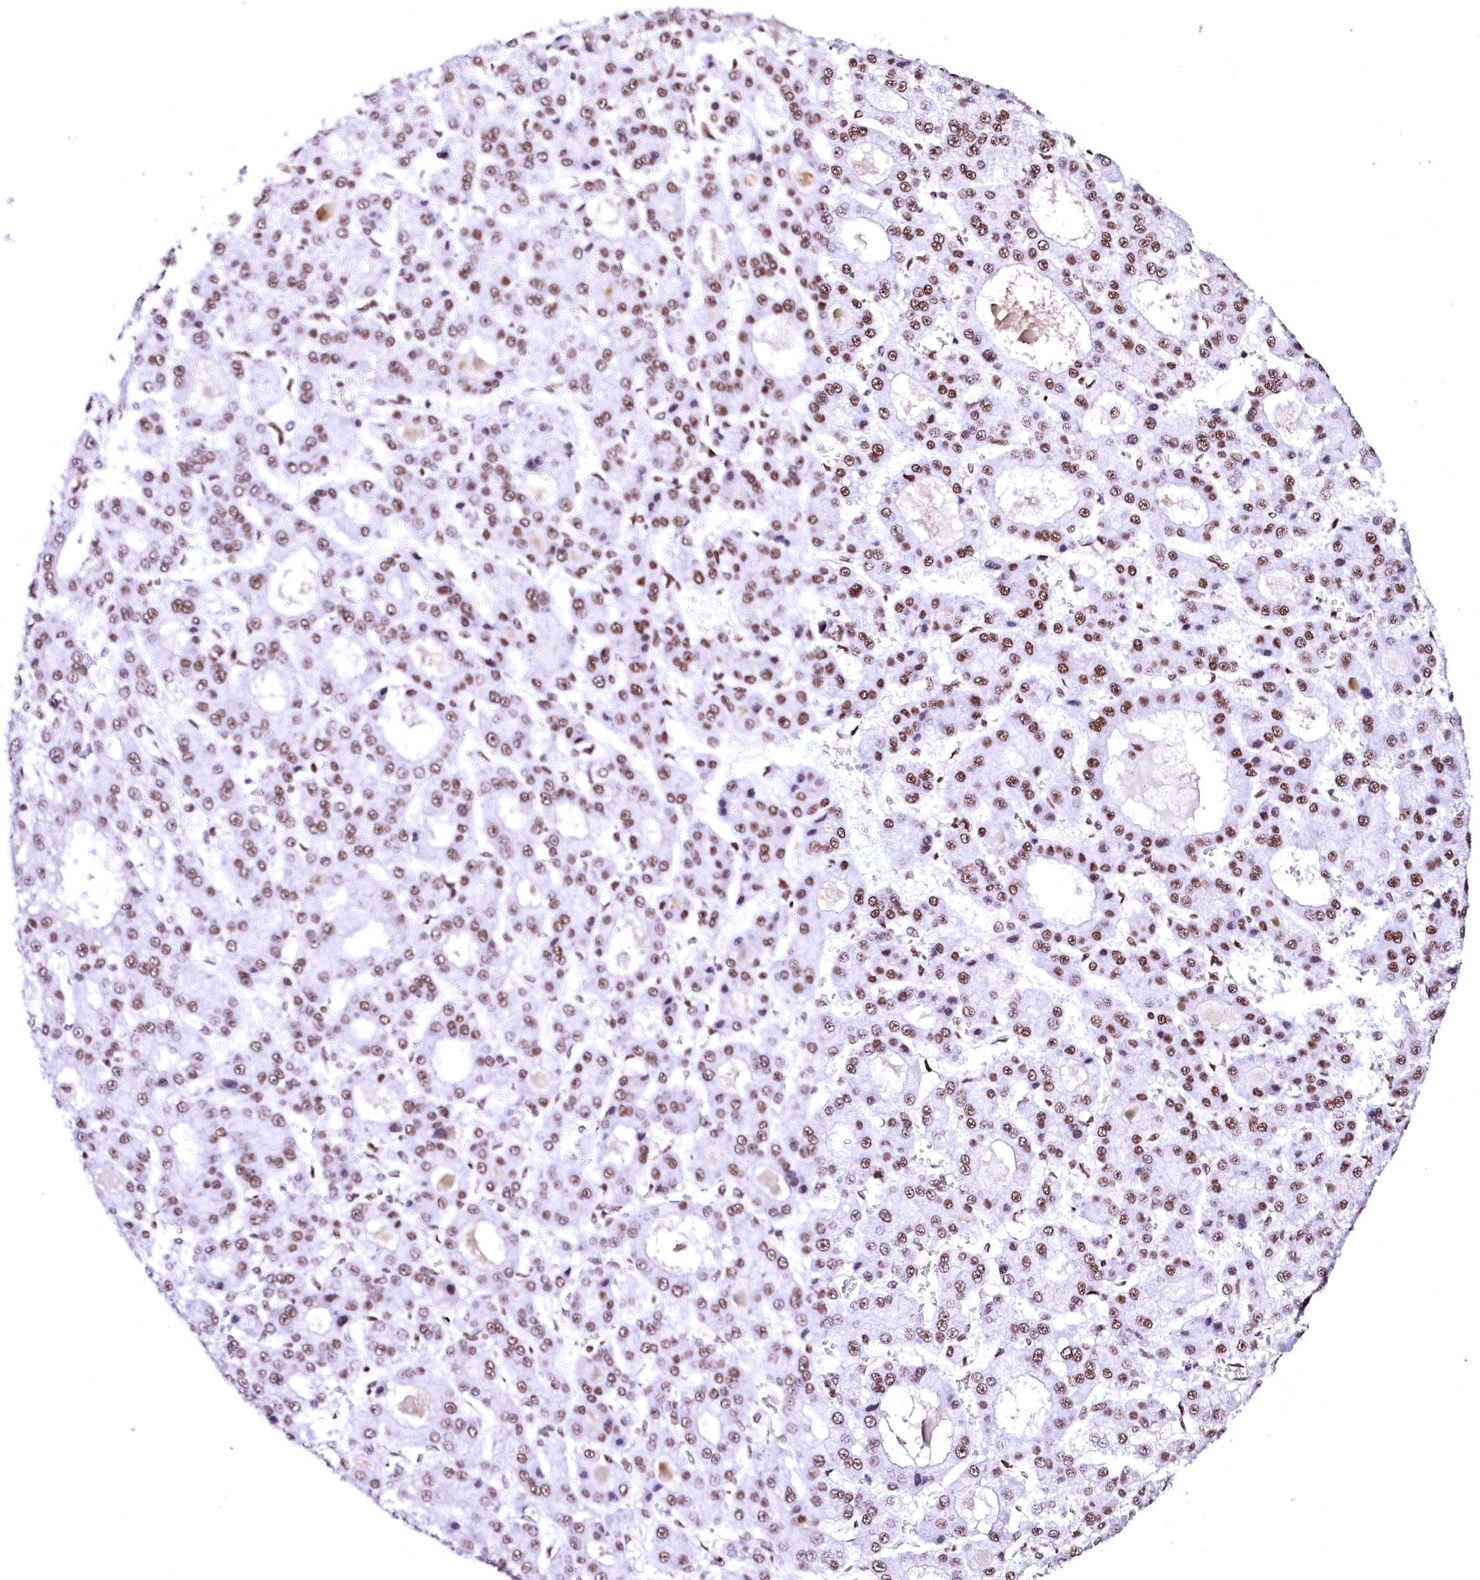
{"staining": {"intensity": "moderate", "quantity": ">75%", "location": "nuclear"}, "tissue": "liver cancer", "cell_type": "Tumor cells", "image_type": "cancer", "snomed": [{"axis": "morphology", "description": "Carcinoma, Hepatocellular, NOS"}, {"axis": "topography", "description": "Liver"}], "caption": "Protein analysis of liver hepatocellular carcinoma tissue exhibits moderate nuclear positivity in about >75% of tumor cells.", "gene": "CPSF6", "patient": {"sex": "male", "age": 70}}